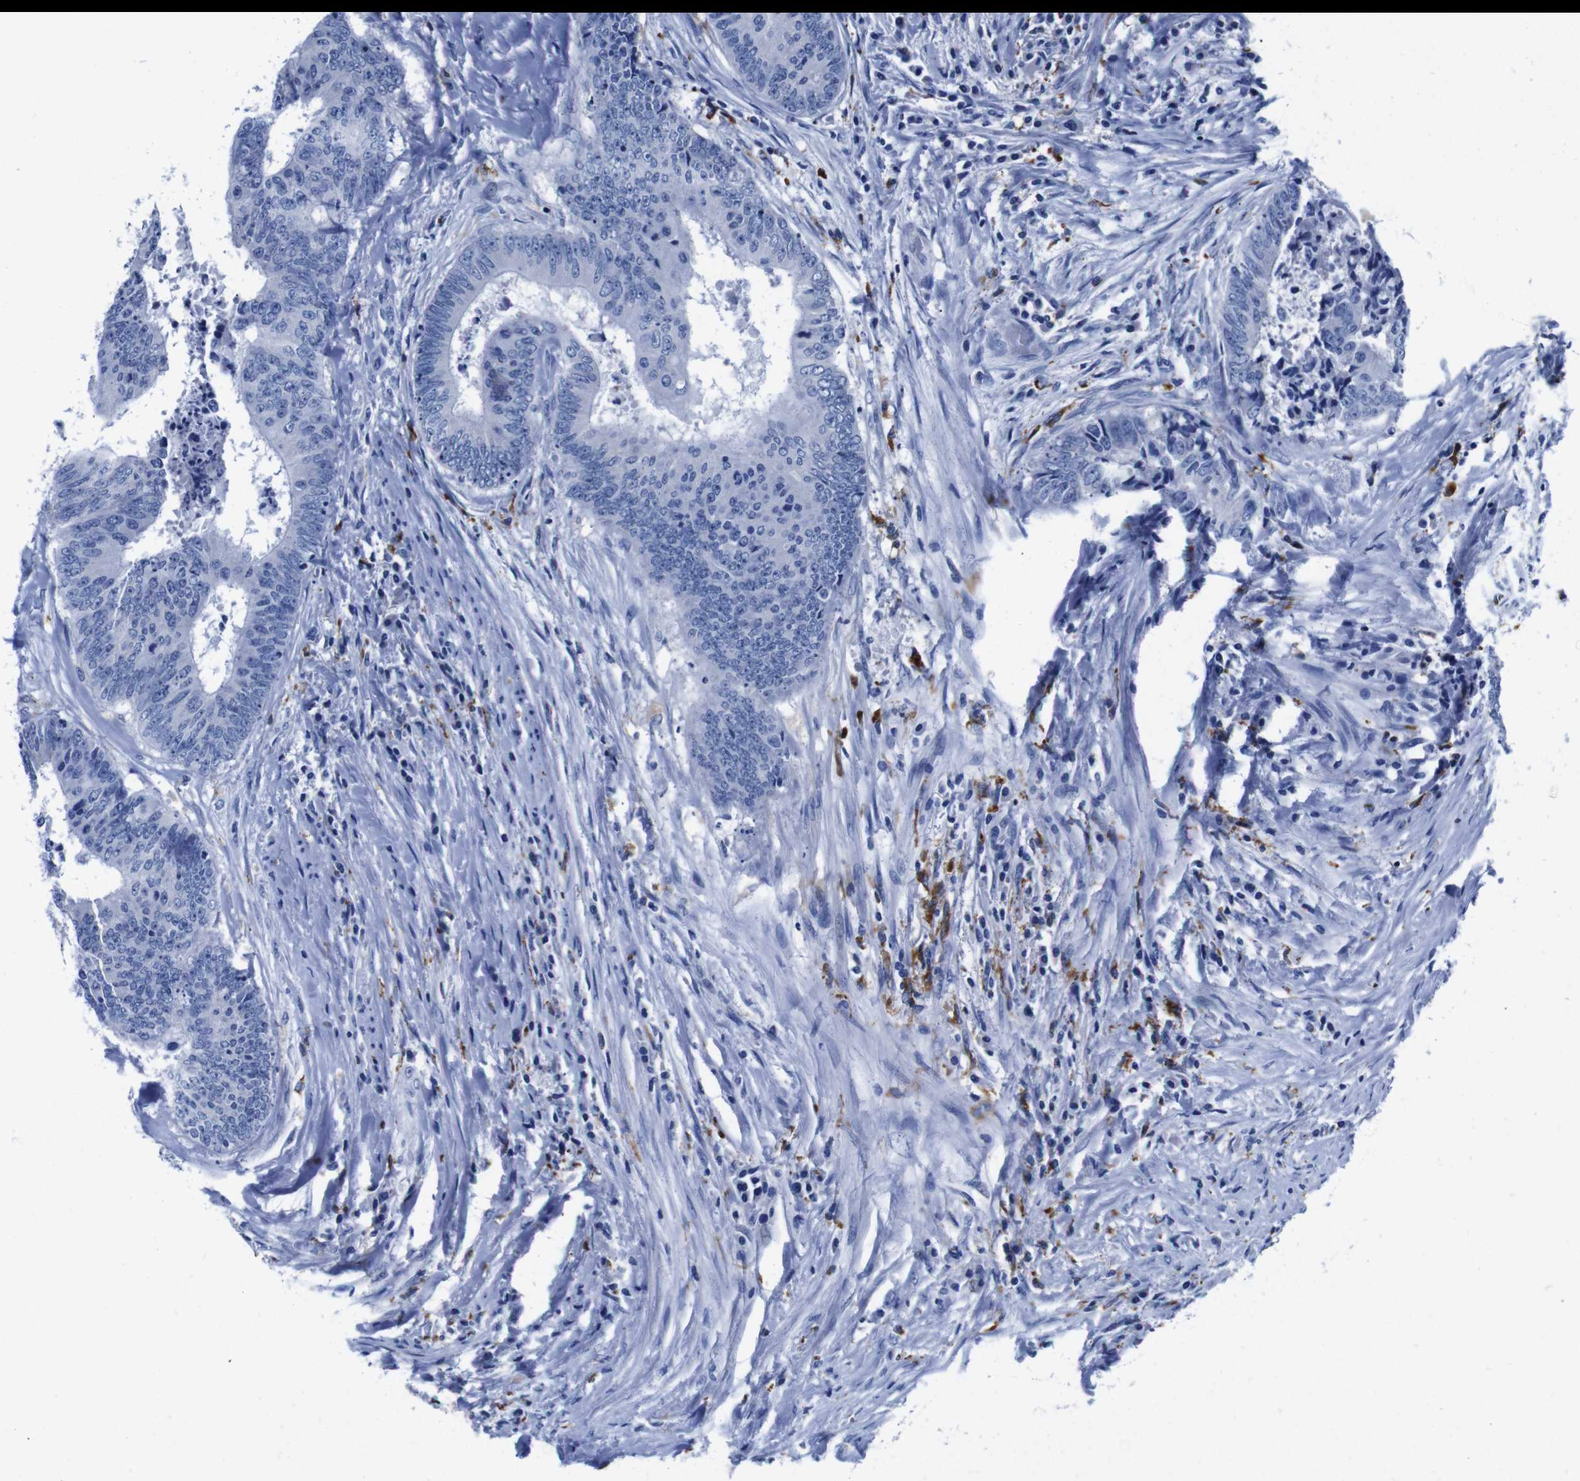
{"staining": {"intensity": "negative", "quantity": "none", "location": "none"}, "tissue": "colorectal cancer", "cell_type": "Tumor cells", "image_type": "cancer", "snomed": [{"axis": "morphology", "description": "Adenocarcinoma, NOS"}, {"axis": "topography", "description": "Rectum"}], "caption": "Immunohistochemistry (IHC) image of neoplastic tissue: human colorectal cancer stained with DAB displays no significant protein expression in tumor cells.", "gene": "HLA-DMB", "patient": {"sex": "male", "age": 72}}